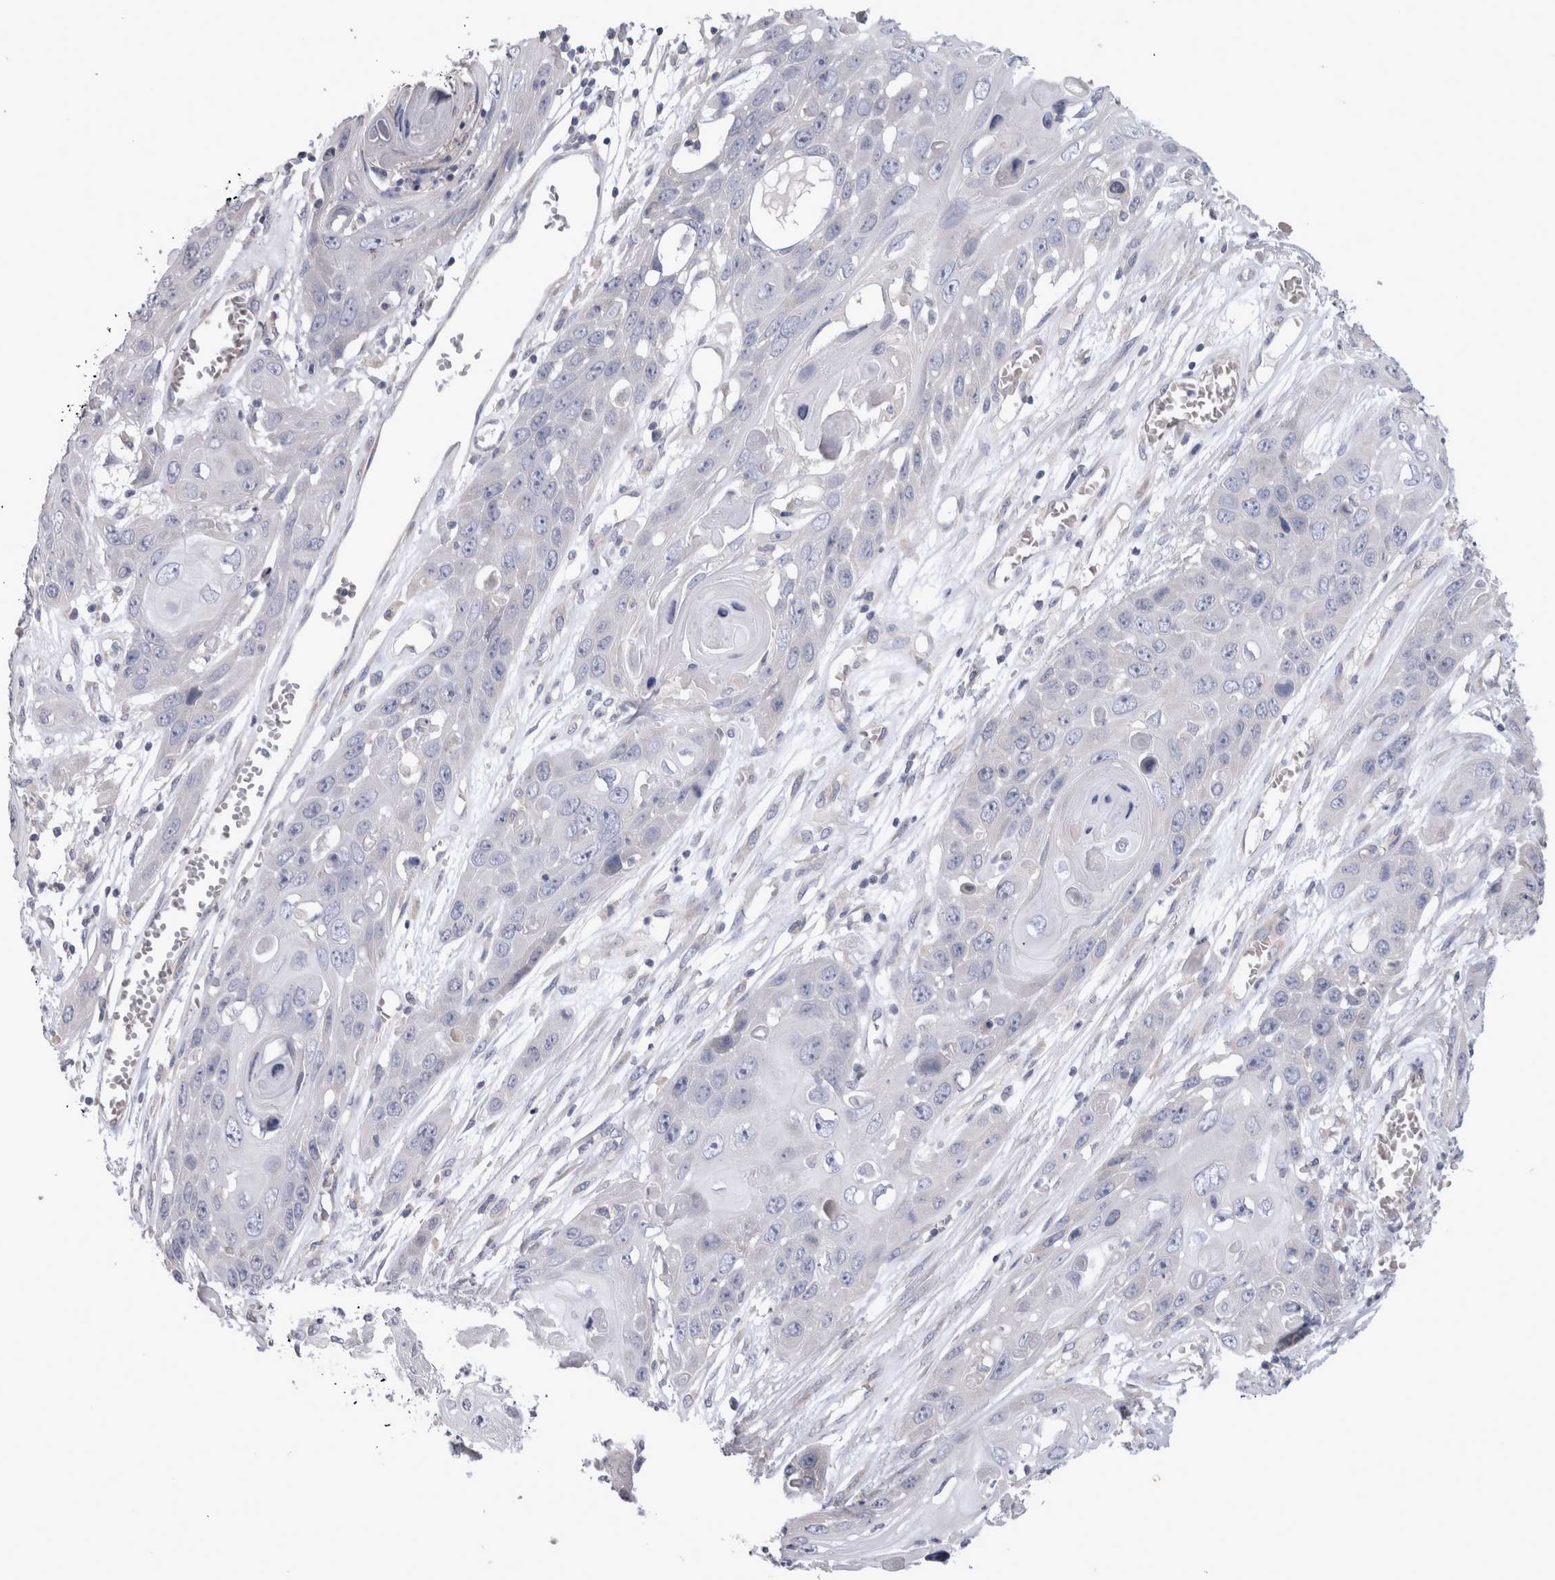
{"staining": {"intensity": "negative", "quantity": "none", "location": "none"}, "tissue": "skin cancer", "cell_type": "Tumor cells", "image_type": "cancer", "snomed": [{"axis": "morphology", "description": "Squamous cell carcinoma, NOS"}, {"axis": "topography", "description": "Skin"}], "caption": "Tumor cells show no significant positivity in skin squamous cell carcinoma. (DAB immunohistochemistry (IHC) with hematoxylin counter stain).", "gene": "LRRC40", "patient": {"sex": "male", "age": 55}}